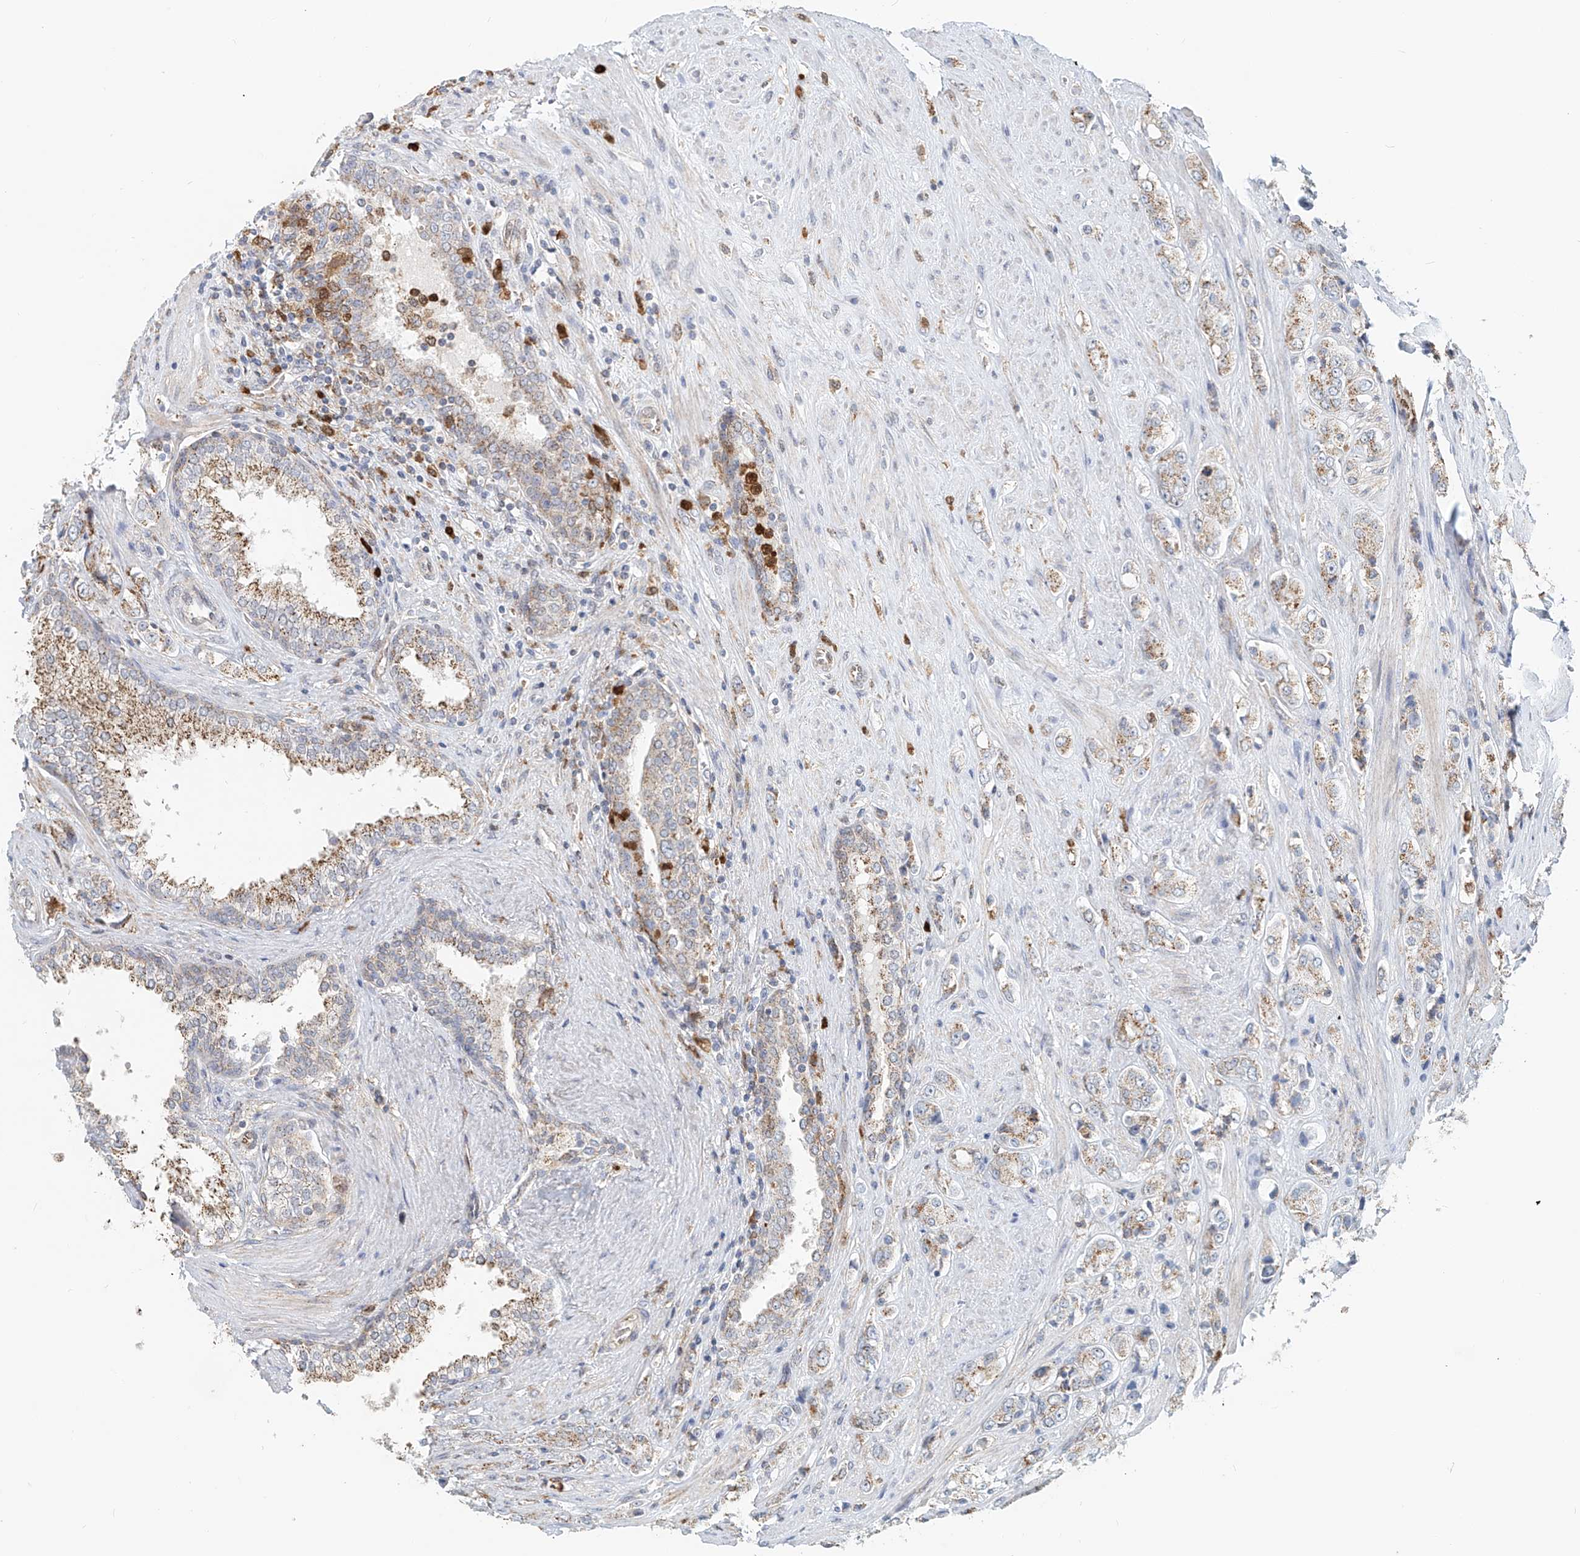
{"staining": {"intensity": "moderate", "quantity": ">75%", "location": "cytoplasmic/membranous"}, "tissue": "prostate cancer", "cell_type": "Tumor cells", "image_type": "cancer", "snomed": [{"axis": "morphology", "description": "Adenocarcinoma, High grade"}, {"axis": "topography", "description": "Prostate"}], "caption": "High-magnification brightfield microscopy of prostate cancer stained with DAB (brown) and counterstained with hematoxylin (blue). tumor cells exhibit moderate cytoplasmic/membranous expression is seen in about>75% of cells.", "gene": "PTPRA", "patient": {"sex": "male", "age": 61}}